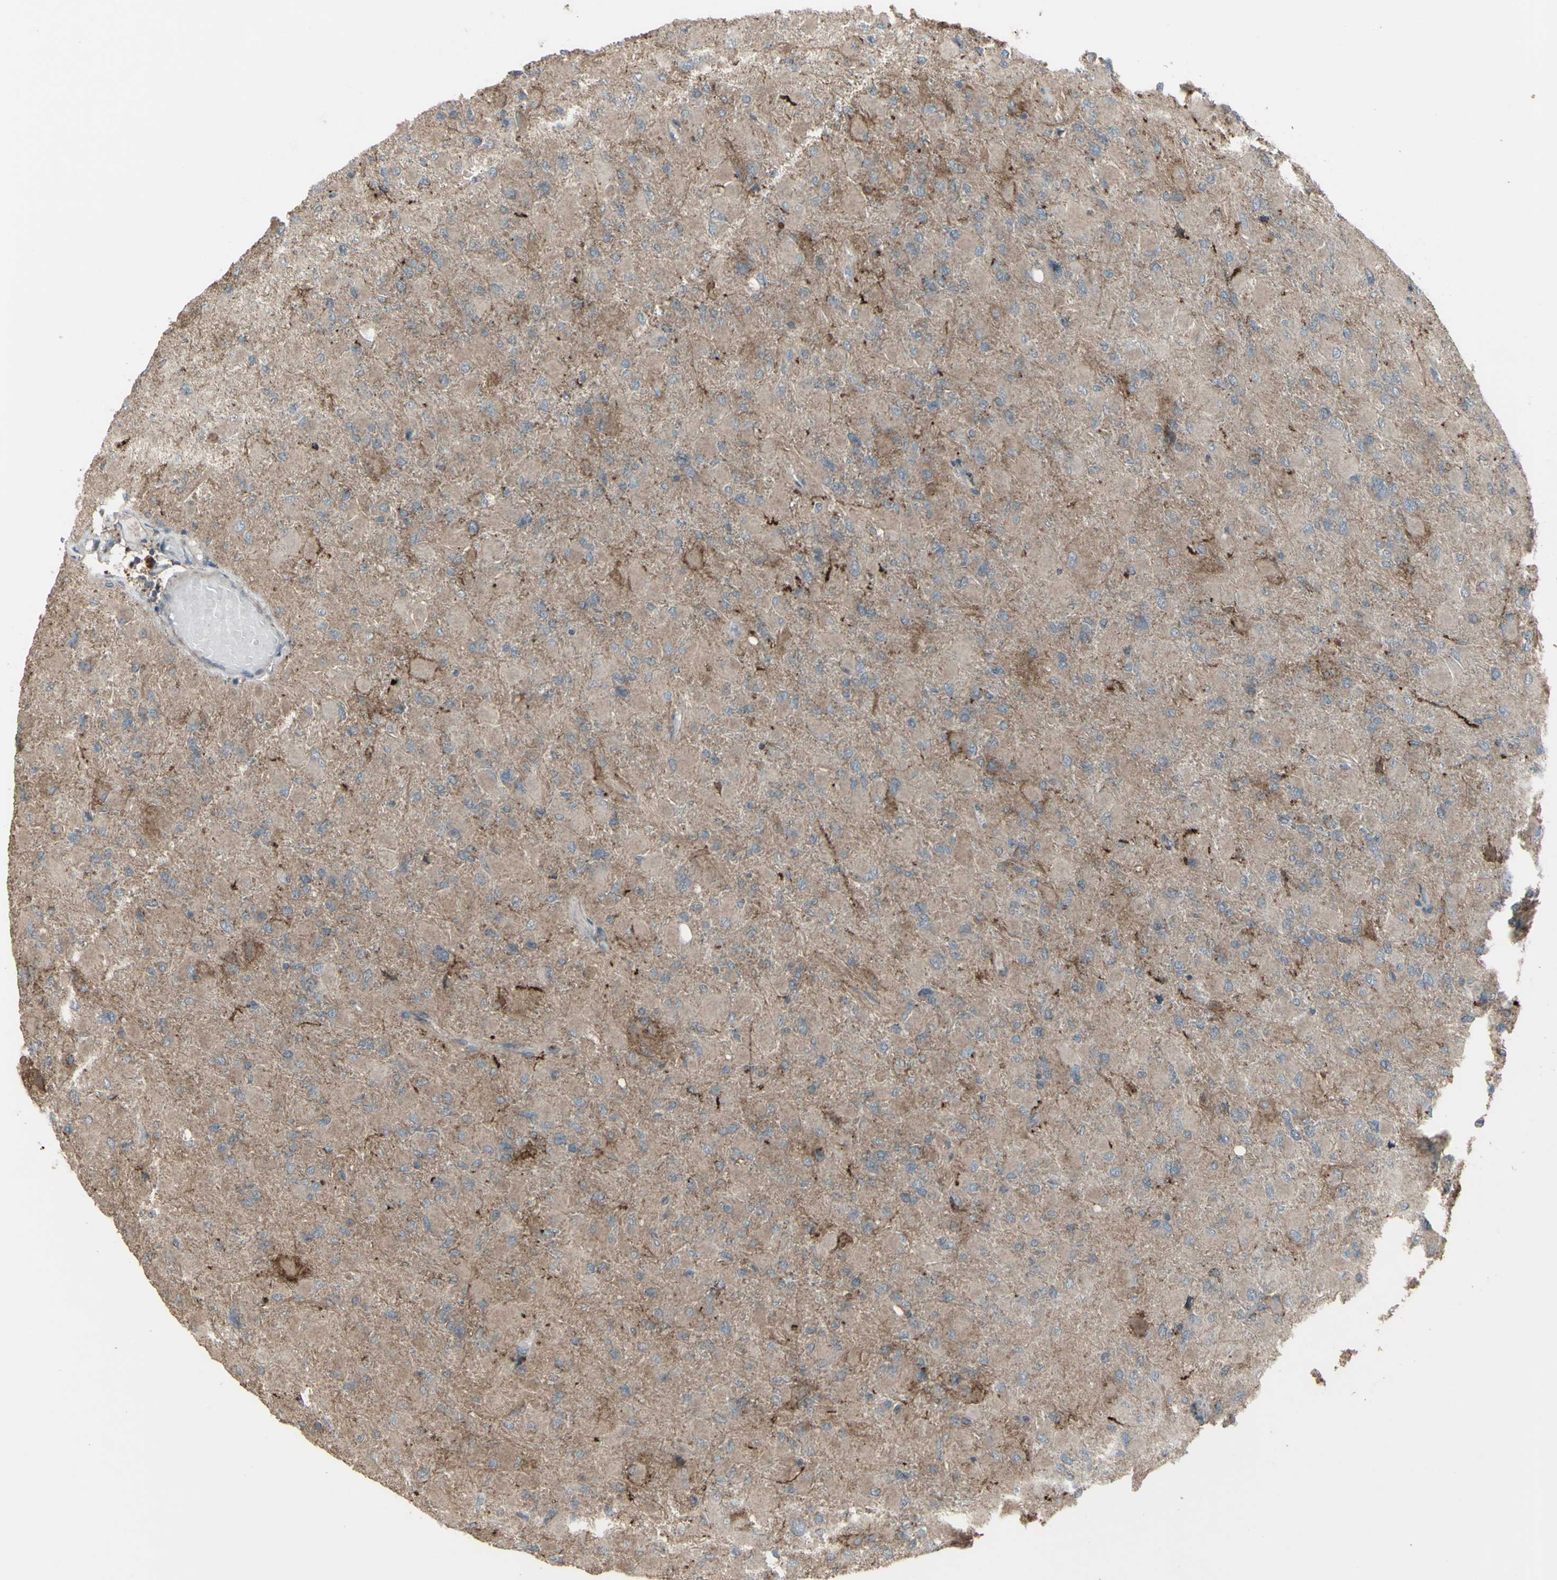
{"staining": {"intensity": "moderate", "quantity": "<25%", "location": "cytoplasmic/membranous"}, "tissue": "glioma", "cell_type": "Tumor cells", "image_type": "cancer", "snomed": [{"axis": "morphology", "description": "Glioma, malignant, High grade"}, {"axis": "topography", "description": "Cerebral cortex"}], "caption": "Immunohistochemical staining of human glioma reveals moderate cytoplasmic/membranous protein expression in approximately <25% of tumor cells.", "gene": "SMO", "patient": {"sex": "female", "age": 36}}